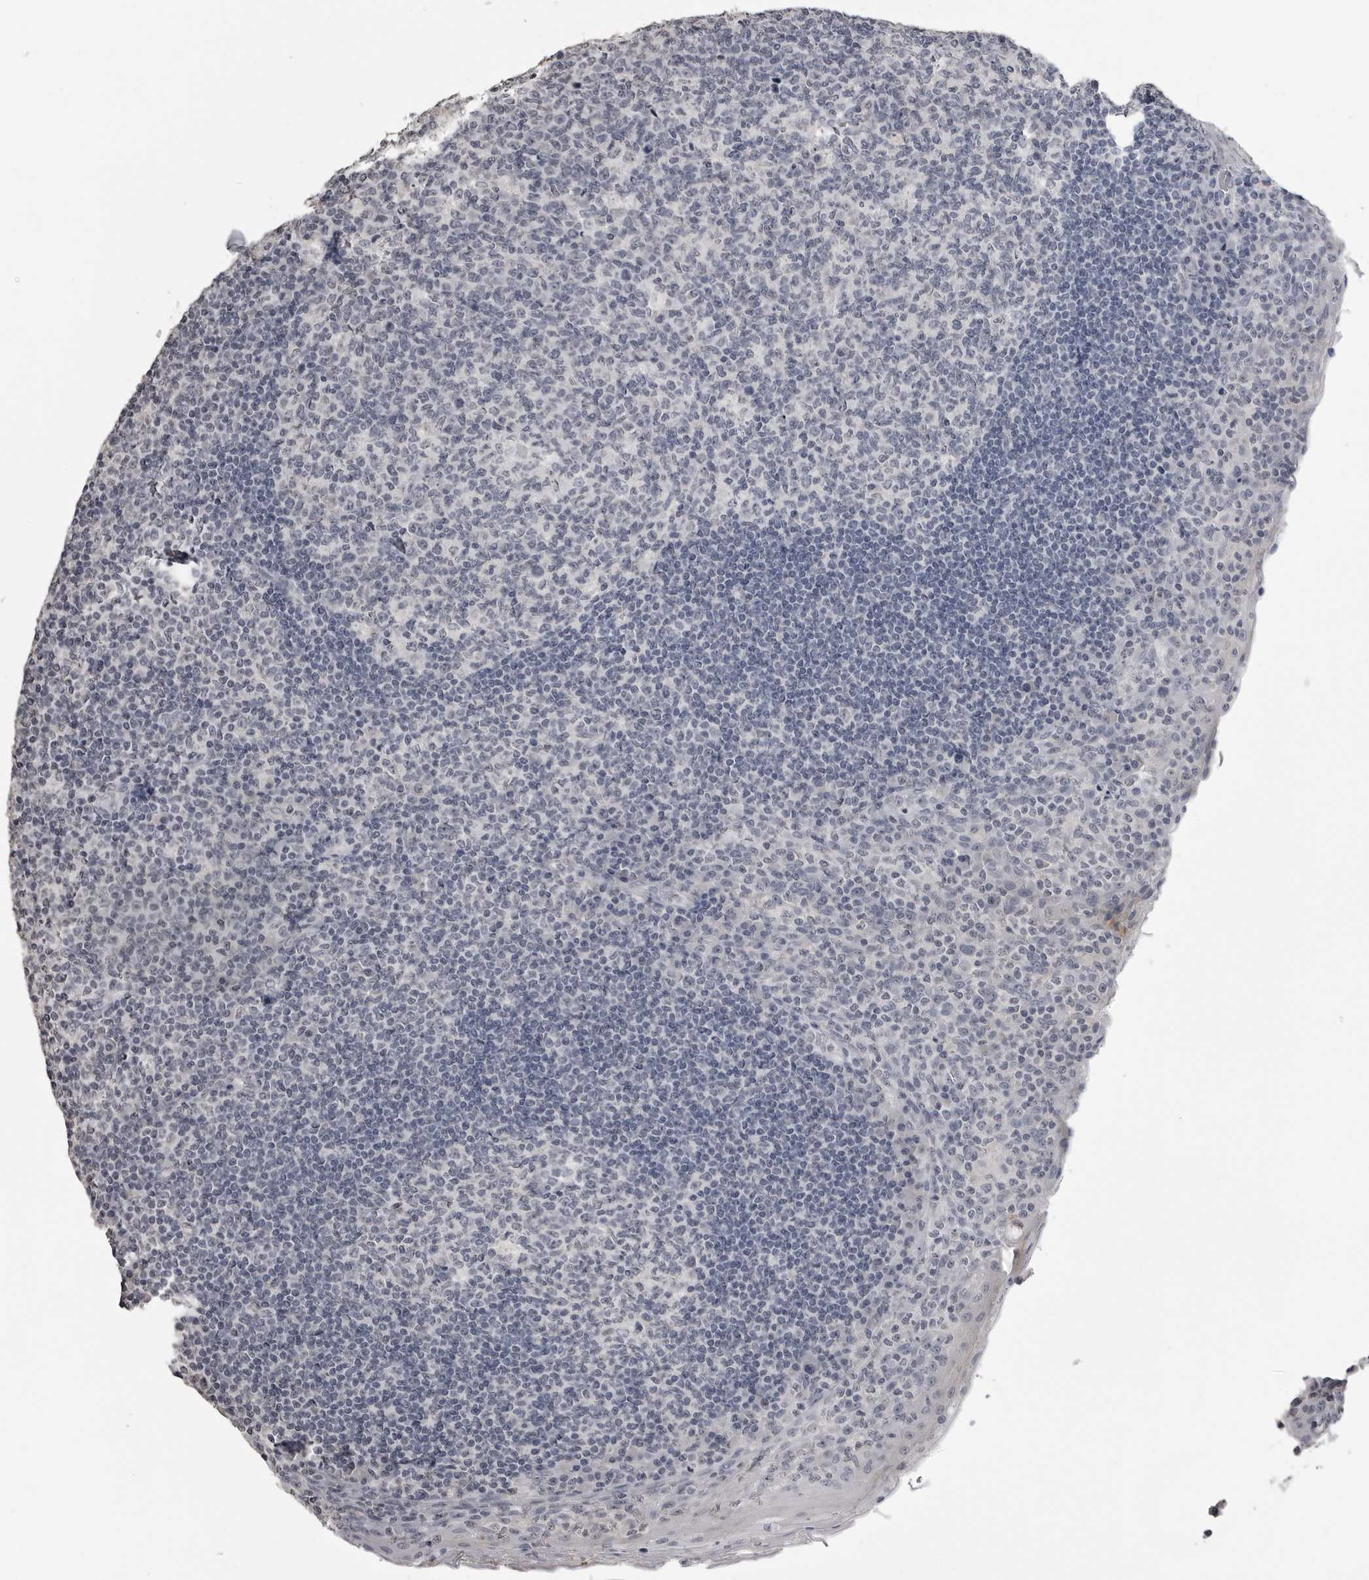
{"staining": {"intensity": "negative", "quantity": "none", "location": "none"}, "tissue": "tonsil", "cell_type": "Germinal center cells", "image_type": "normal", "snomed": [{"axis": "morphology", "description": "Normal tissue, NOS"}, {"axis": "topography", "description": "Tonsil"}], "caption": "Immunohistochemical staining of unremarkable tonsil reveals no significant staining in germinal center cells.", "gene": "GPN2", "patient": {"sex": "male", "age": 17}}